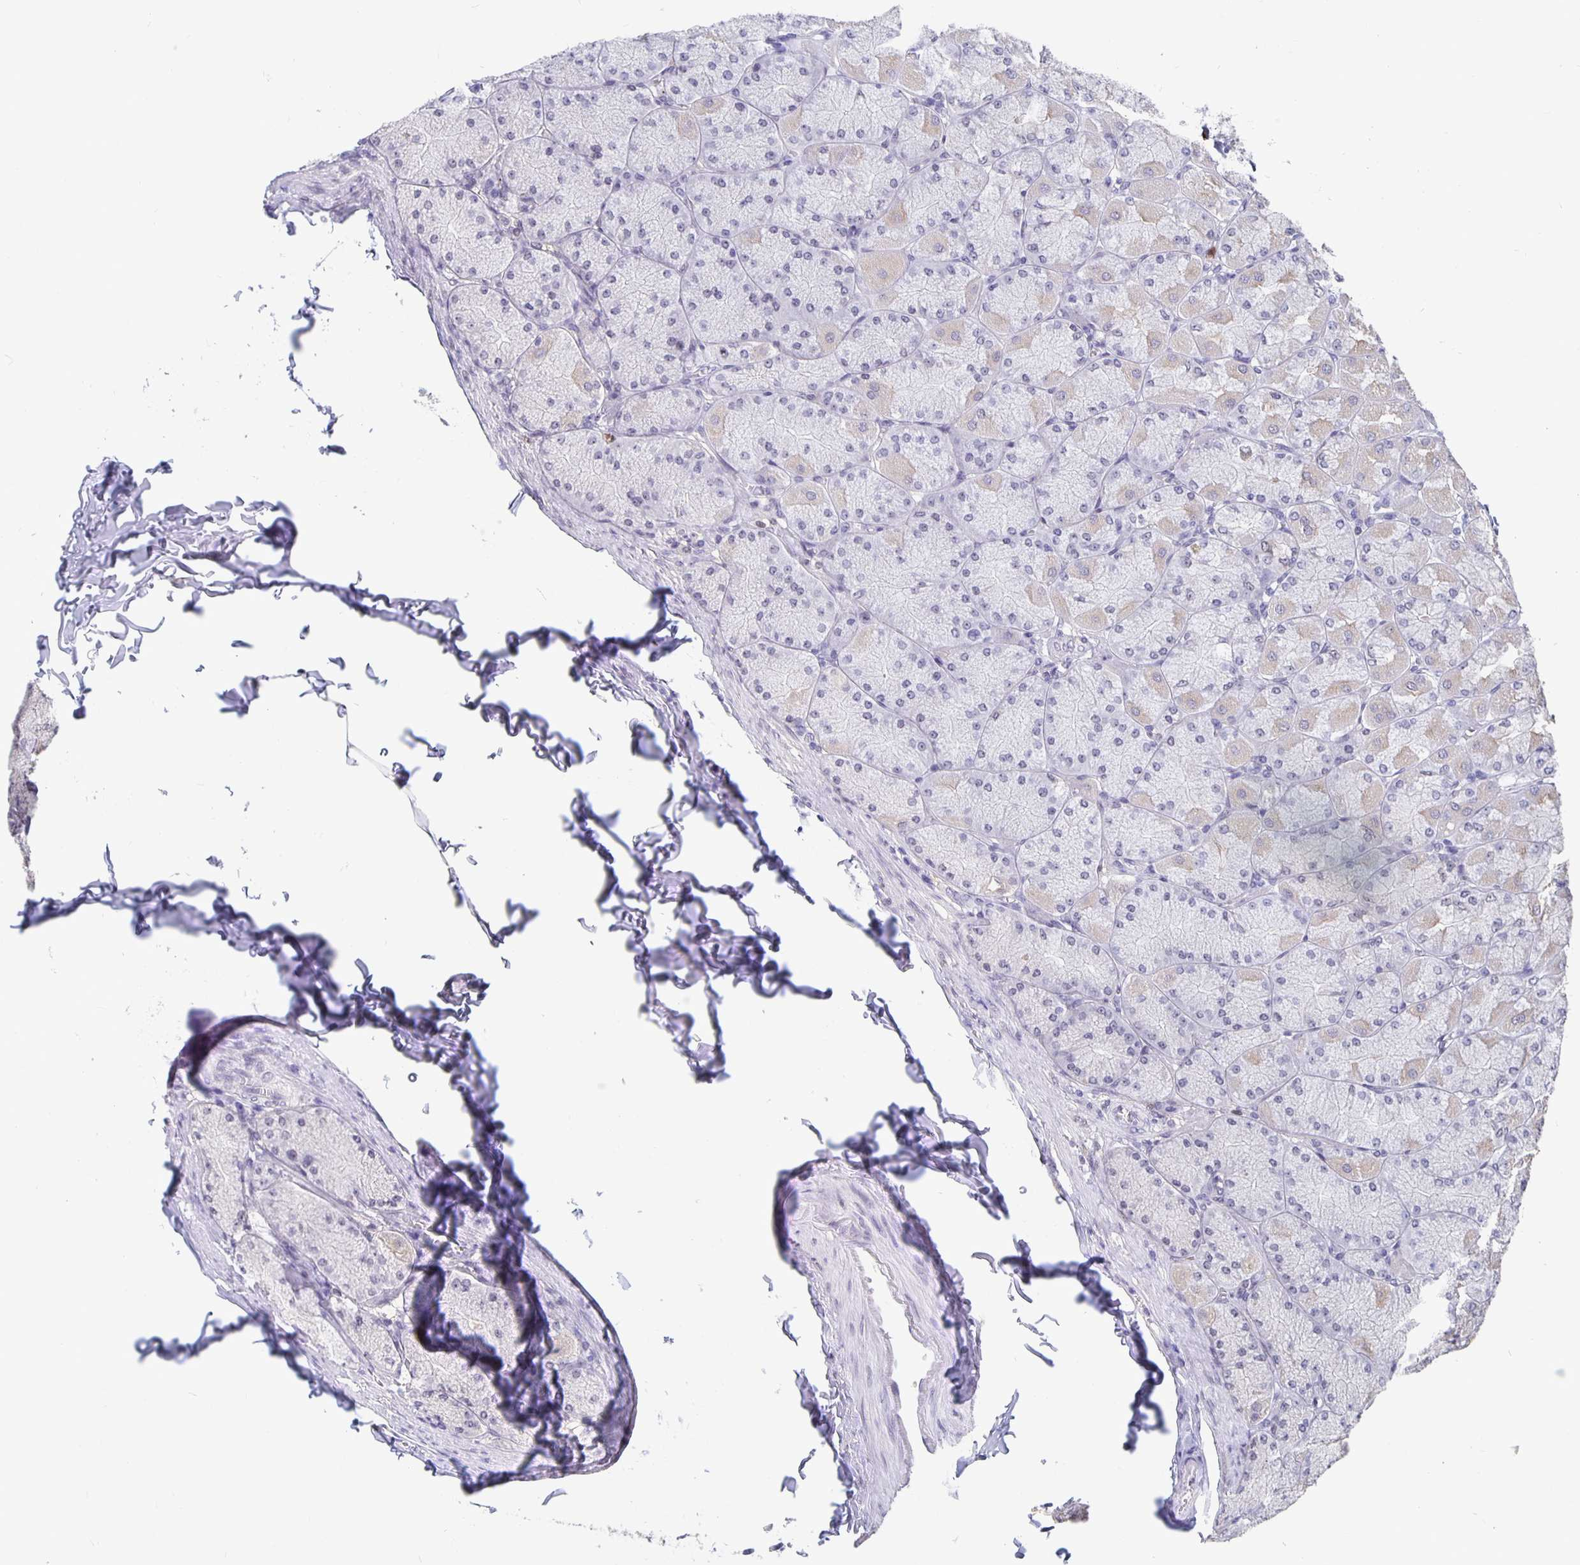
{"staining": {"intensity": "weak", "quantity": "<25%", "location": "cytoplasmic/membranous"}, "tissue": "stomach", "cell_type": "Glandular cells", "image_type": "normal", "snomed": [{"axis": "morphology", "description": "Normal tissue, NOS"}, {"axis": "topography", "description": "Stomach, upper"}], "caption": "This is a image of immunohistochemistry (IHC) staining of unremarkable stomach, which shows no staining in glandular cells.", "gene": "ZNF691", "patient": {"sex": "female", "age": 56}}